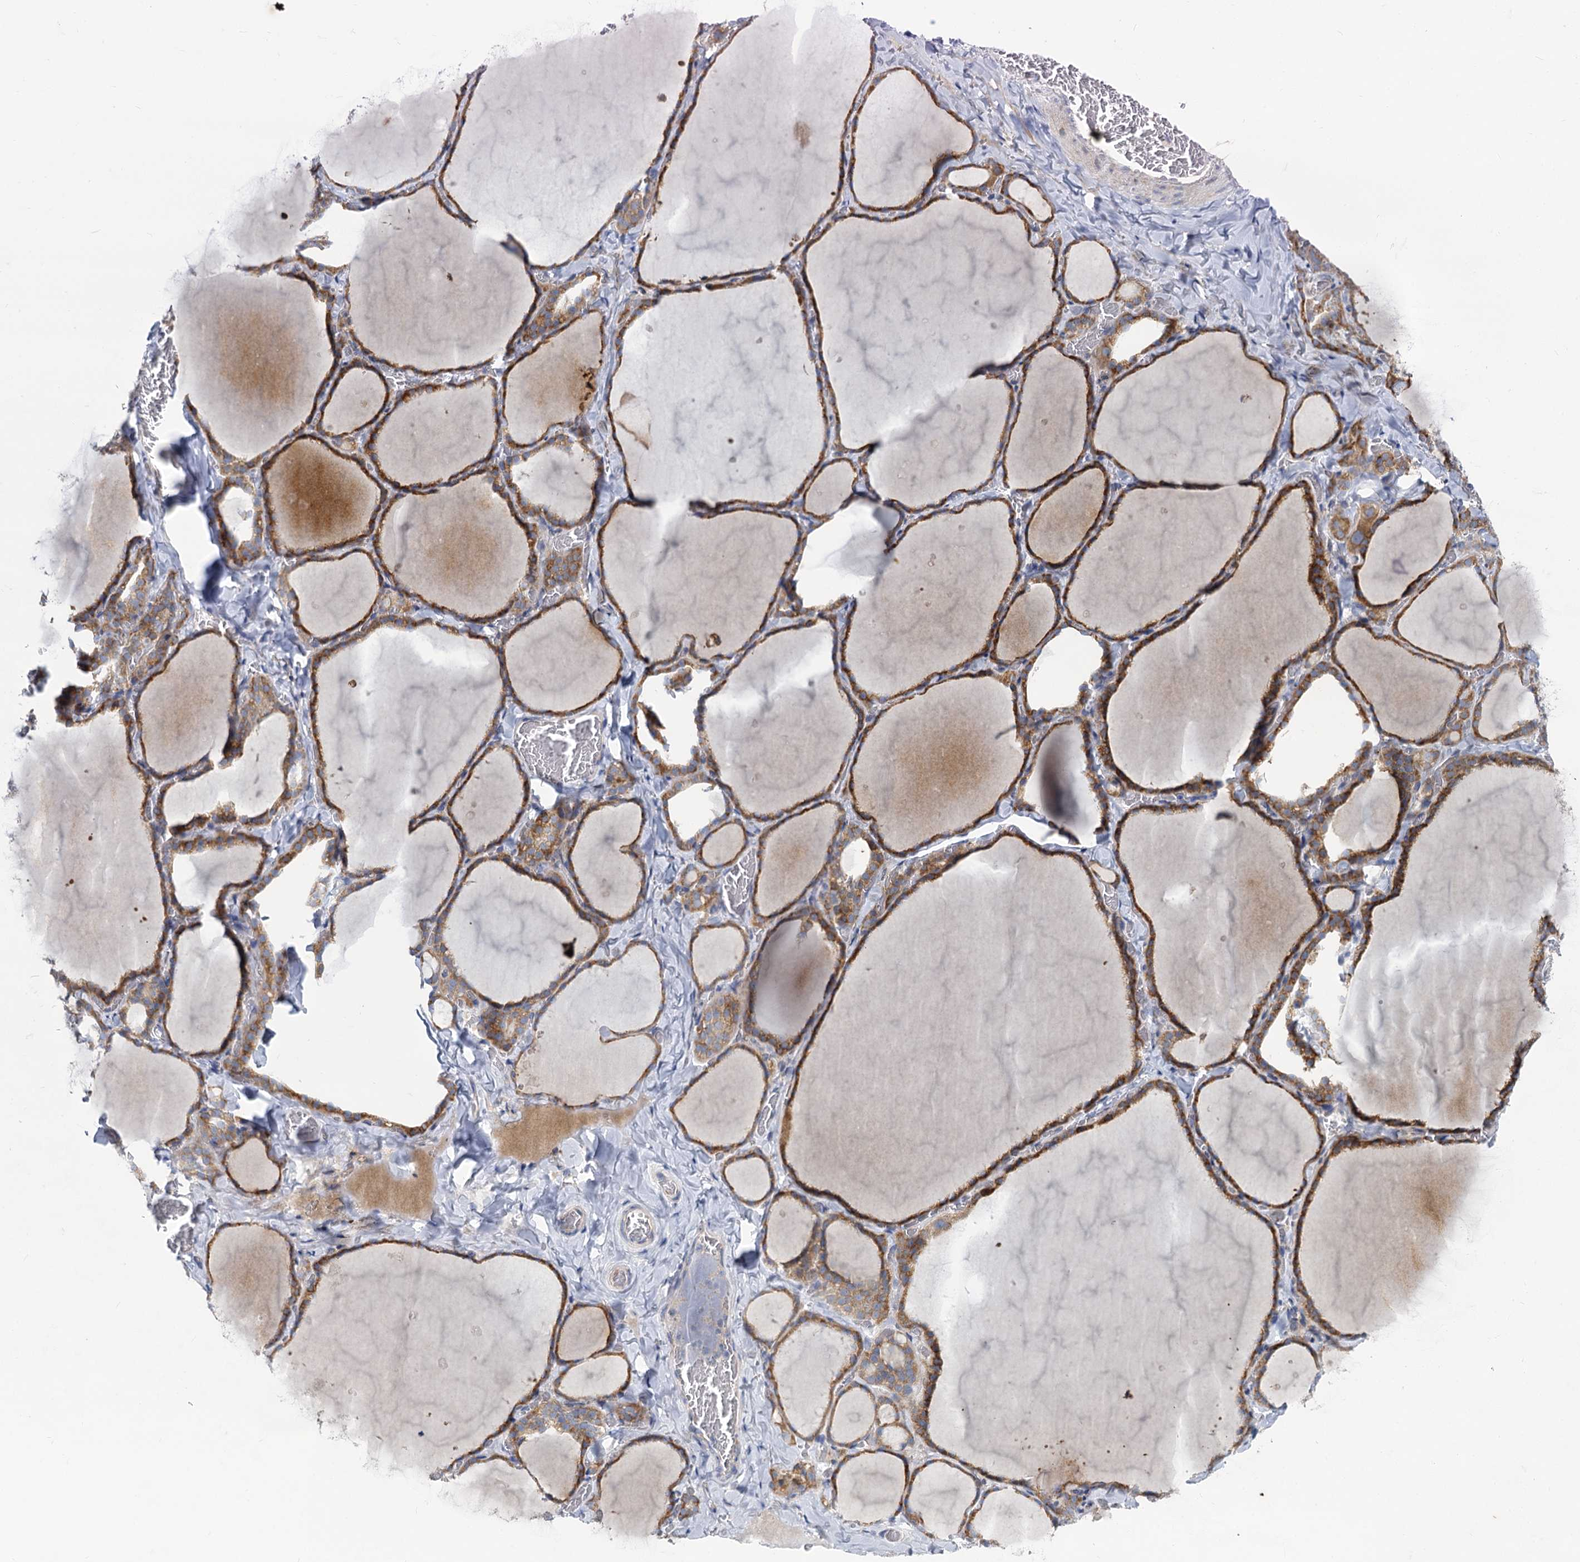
{"staining": {"intensity": "moderate", "quantity": ">75%", "location": "cytoplasmic/membranous"}, "tissue": "thyroid gland", "cell_type": "Glandular cells", "image_type": "normal", "snomed": [{"axis": "morphology", "description": "Normal tissue, NOS"}, {"axis": "topography", "description": "Thyroid gland"}], "caption": "This image demonstrates IHC staining of benign human thyroid gland, with medium moderate cytoplasmic/membranous staining in about >75% of glandular cells.", "gene": "PRSS35", "patient": {"sex": "female", "age": 22}}